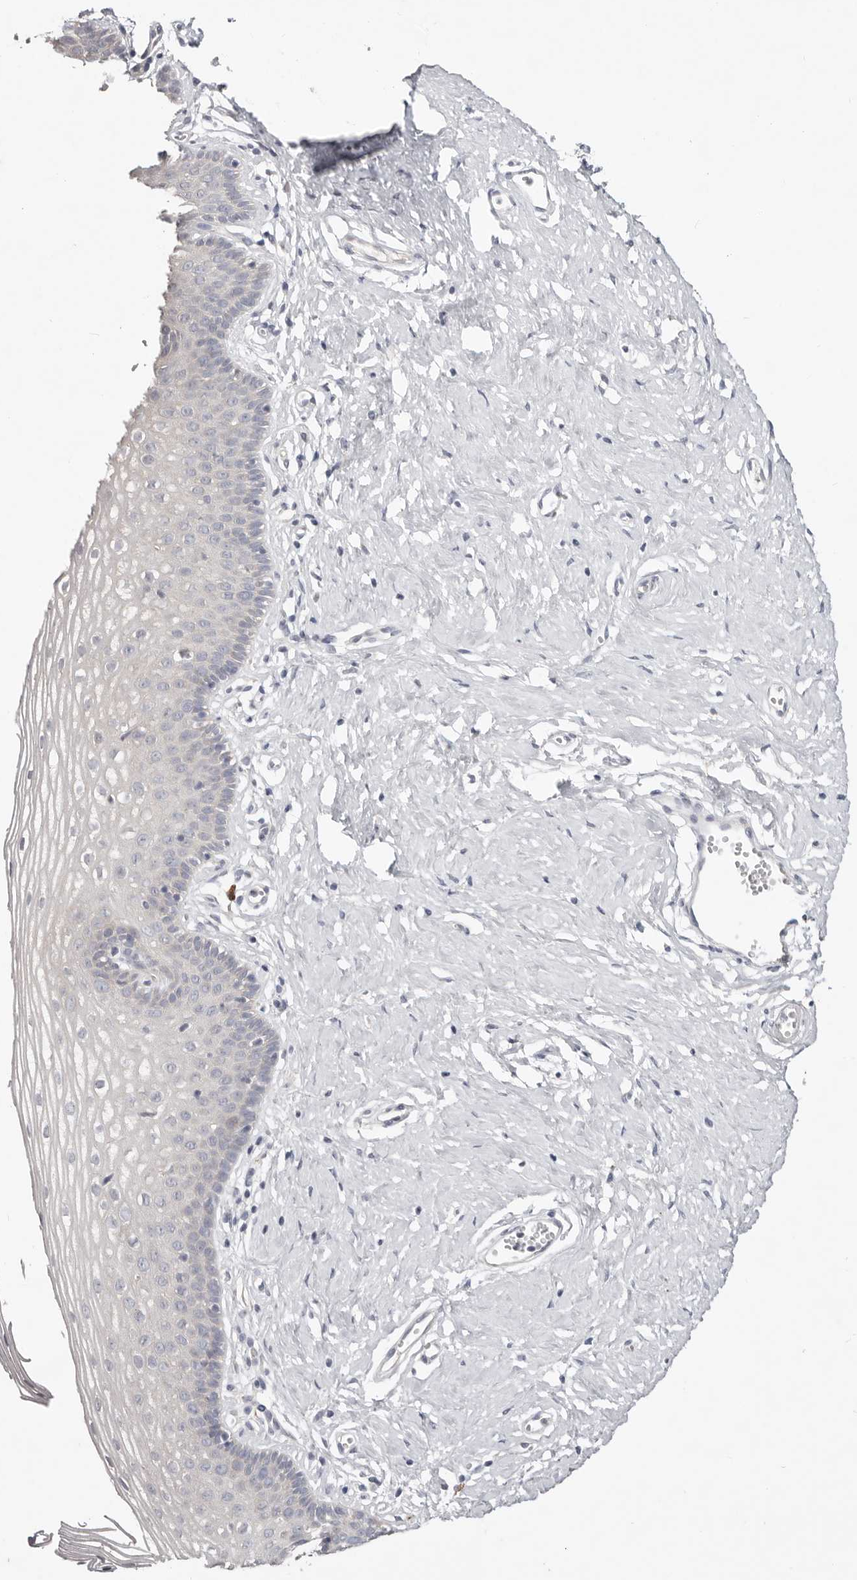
{"staining": {"intensity": "negative", "quantity": "none", "location": "none"}, "tissue": "vagina", "cell_type": "Squamous epithelial cells", "image_type": "normal", "snomed": [{"axis": "morphology", "description": "Normal tissue, NOS"}, {"axis": "topography", "description": "Vagina"}], "caption": "An immunohistochemistry (IHC) image of unremarkable vagina is shown. There is no staining in squamous epithelial cells of vagina.", "gene": "WDR77", "patient": {"sex": "female", "age": 32}}